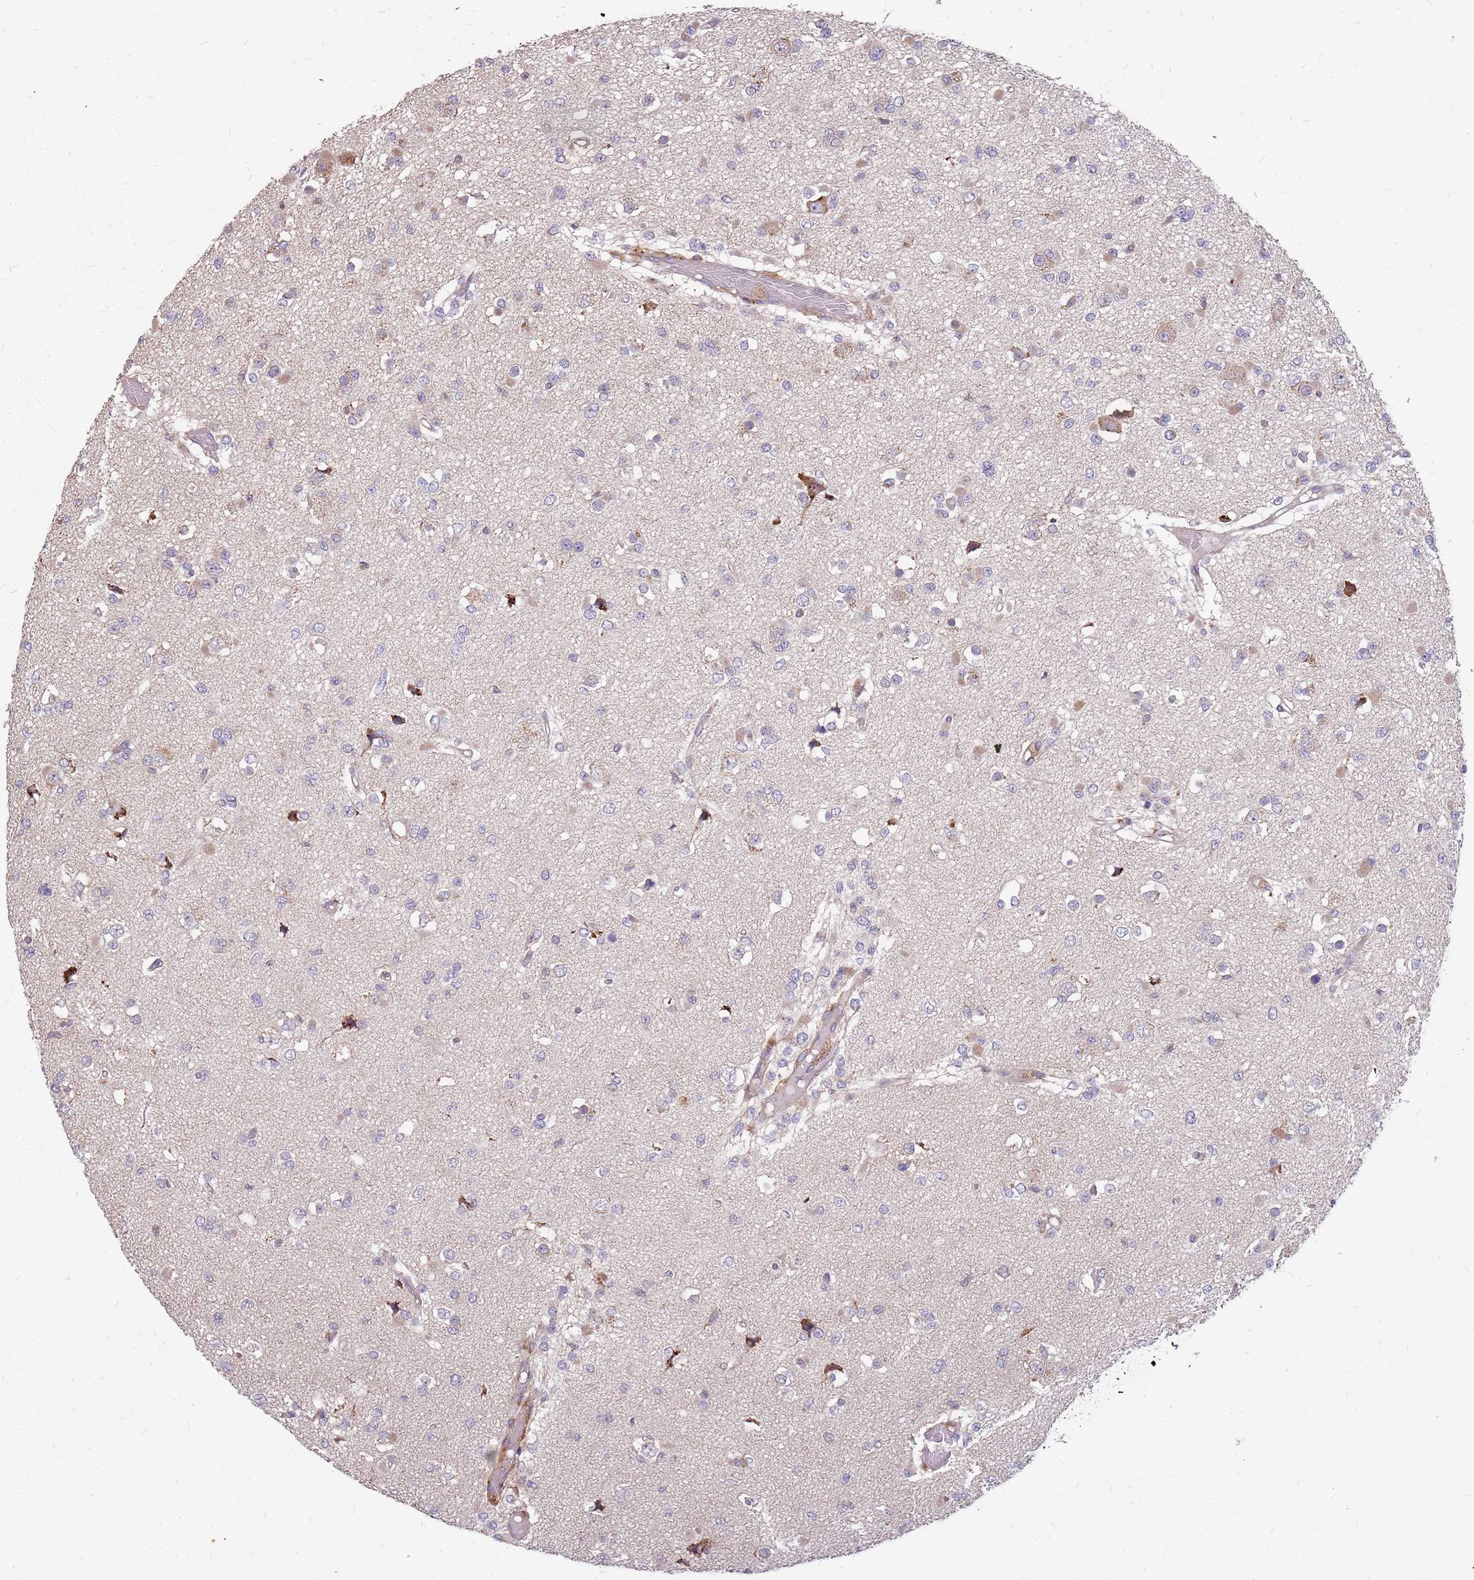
{"staining": {"intensity": "negative", "quantity": "none", "location": "none"}, "tissue": "glioma", "cell_type": "Tumor cells", "image_type": "cancer", "snomed": [{"axis": "morphology", "description": "Glioma, malignant, Low grade"}, {"axis": "topography", "description": "Brain"}], "caption": "Tumor cells are negative for protein expression in human low-grade glioma (malignant). The staining is performed using DAB (3,3'-diaminobenzidine) brown chromogen with nuclei counter-stained in using hematoxylin.", "gene": "NME4", "patient": {"sex": "female", "age": 22}}